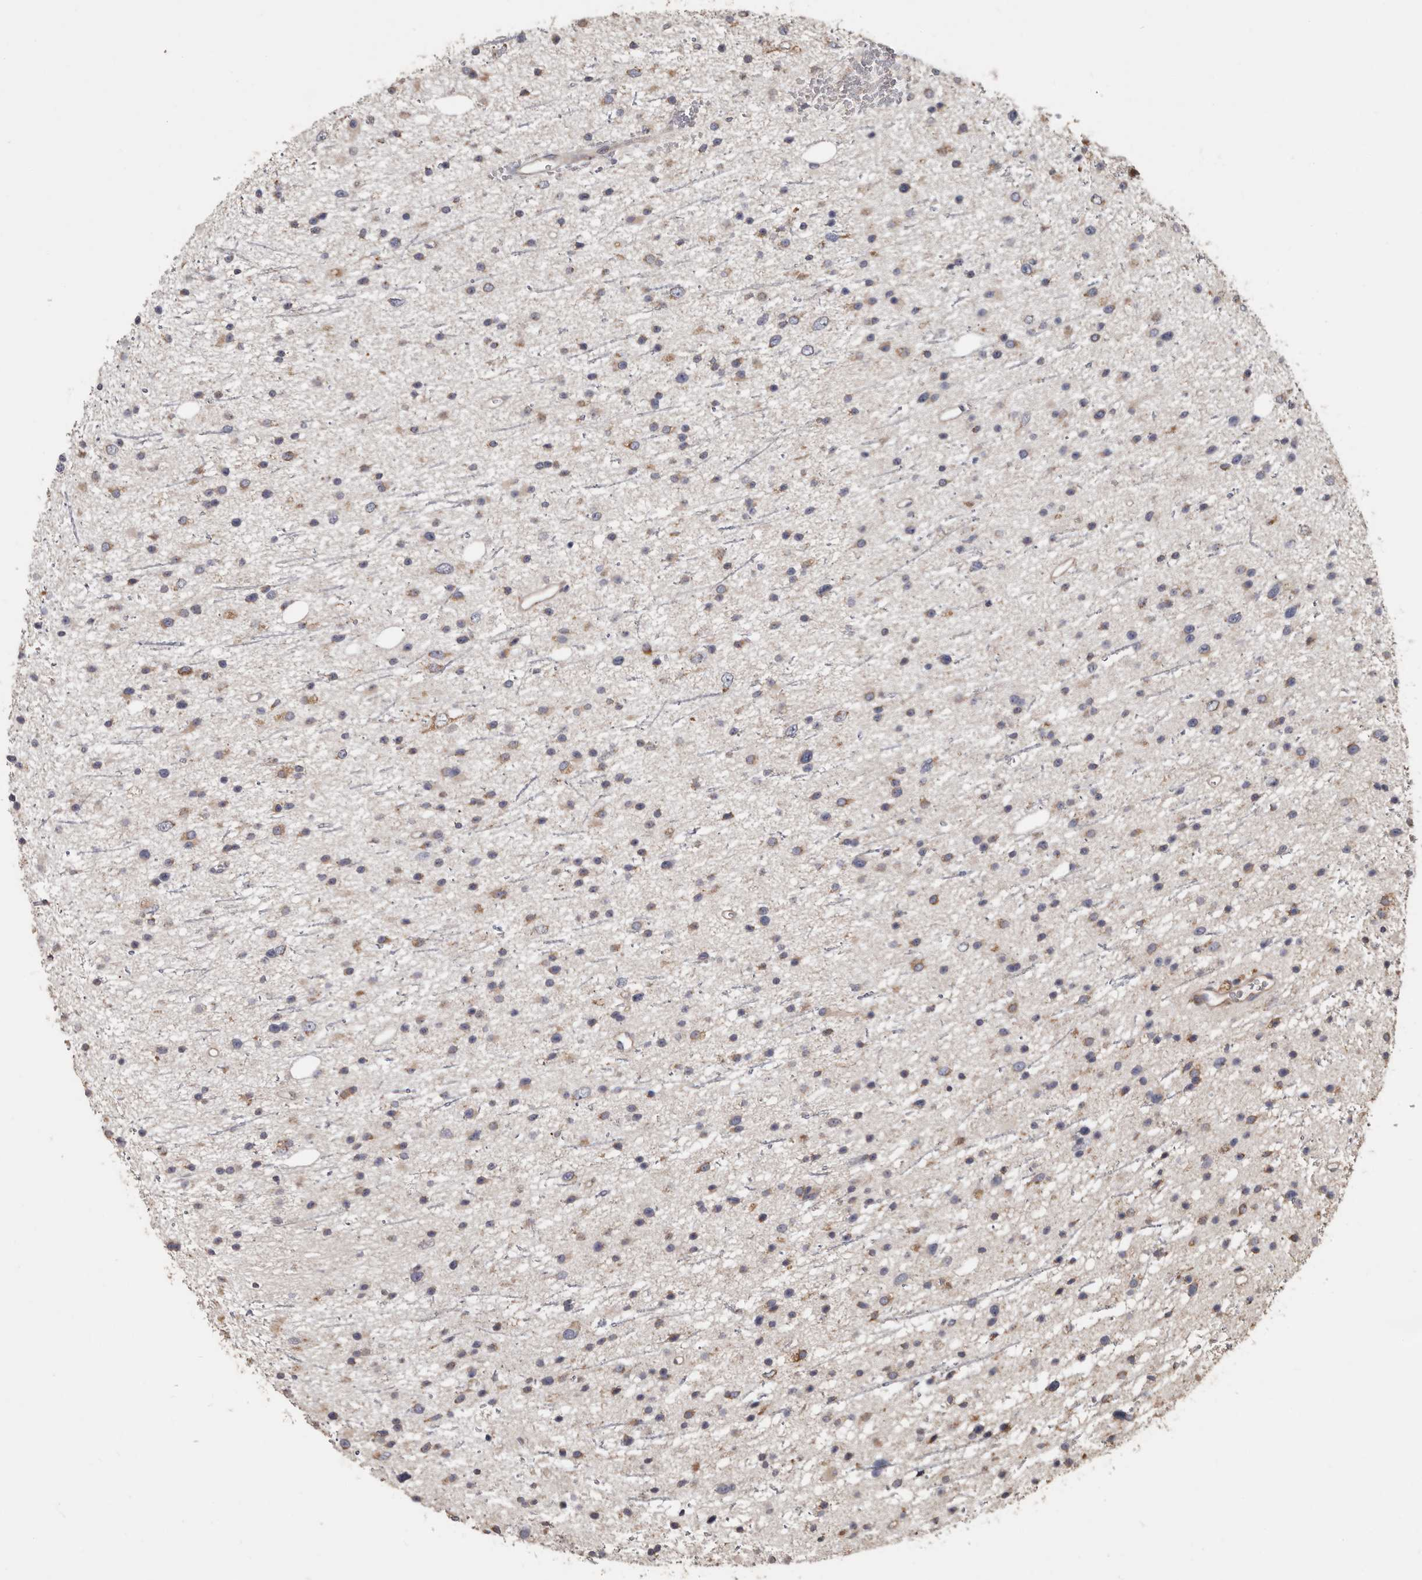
{"staining": {"intensity": "weak", "quantity": ">75%", "location": "cytoplasmic/membranous"}, "tissue": "glioma", "cell_type": "Tumor cells", "image_type": "cancer", "snomed": [{"axis": "morphology", "description": "Glioma, malignant, Low grade"}, {"axis": "topography", "description": "Cerebral cortex"}], "caption": "Immunohistochemical staining of malignant low-grade glioma exhibits weak cytoplasmic/membranous protein positivity in about >75% of tumor cells.", "gene": "OSGIN2", "patient": {"sex": "female", "age": 39}}